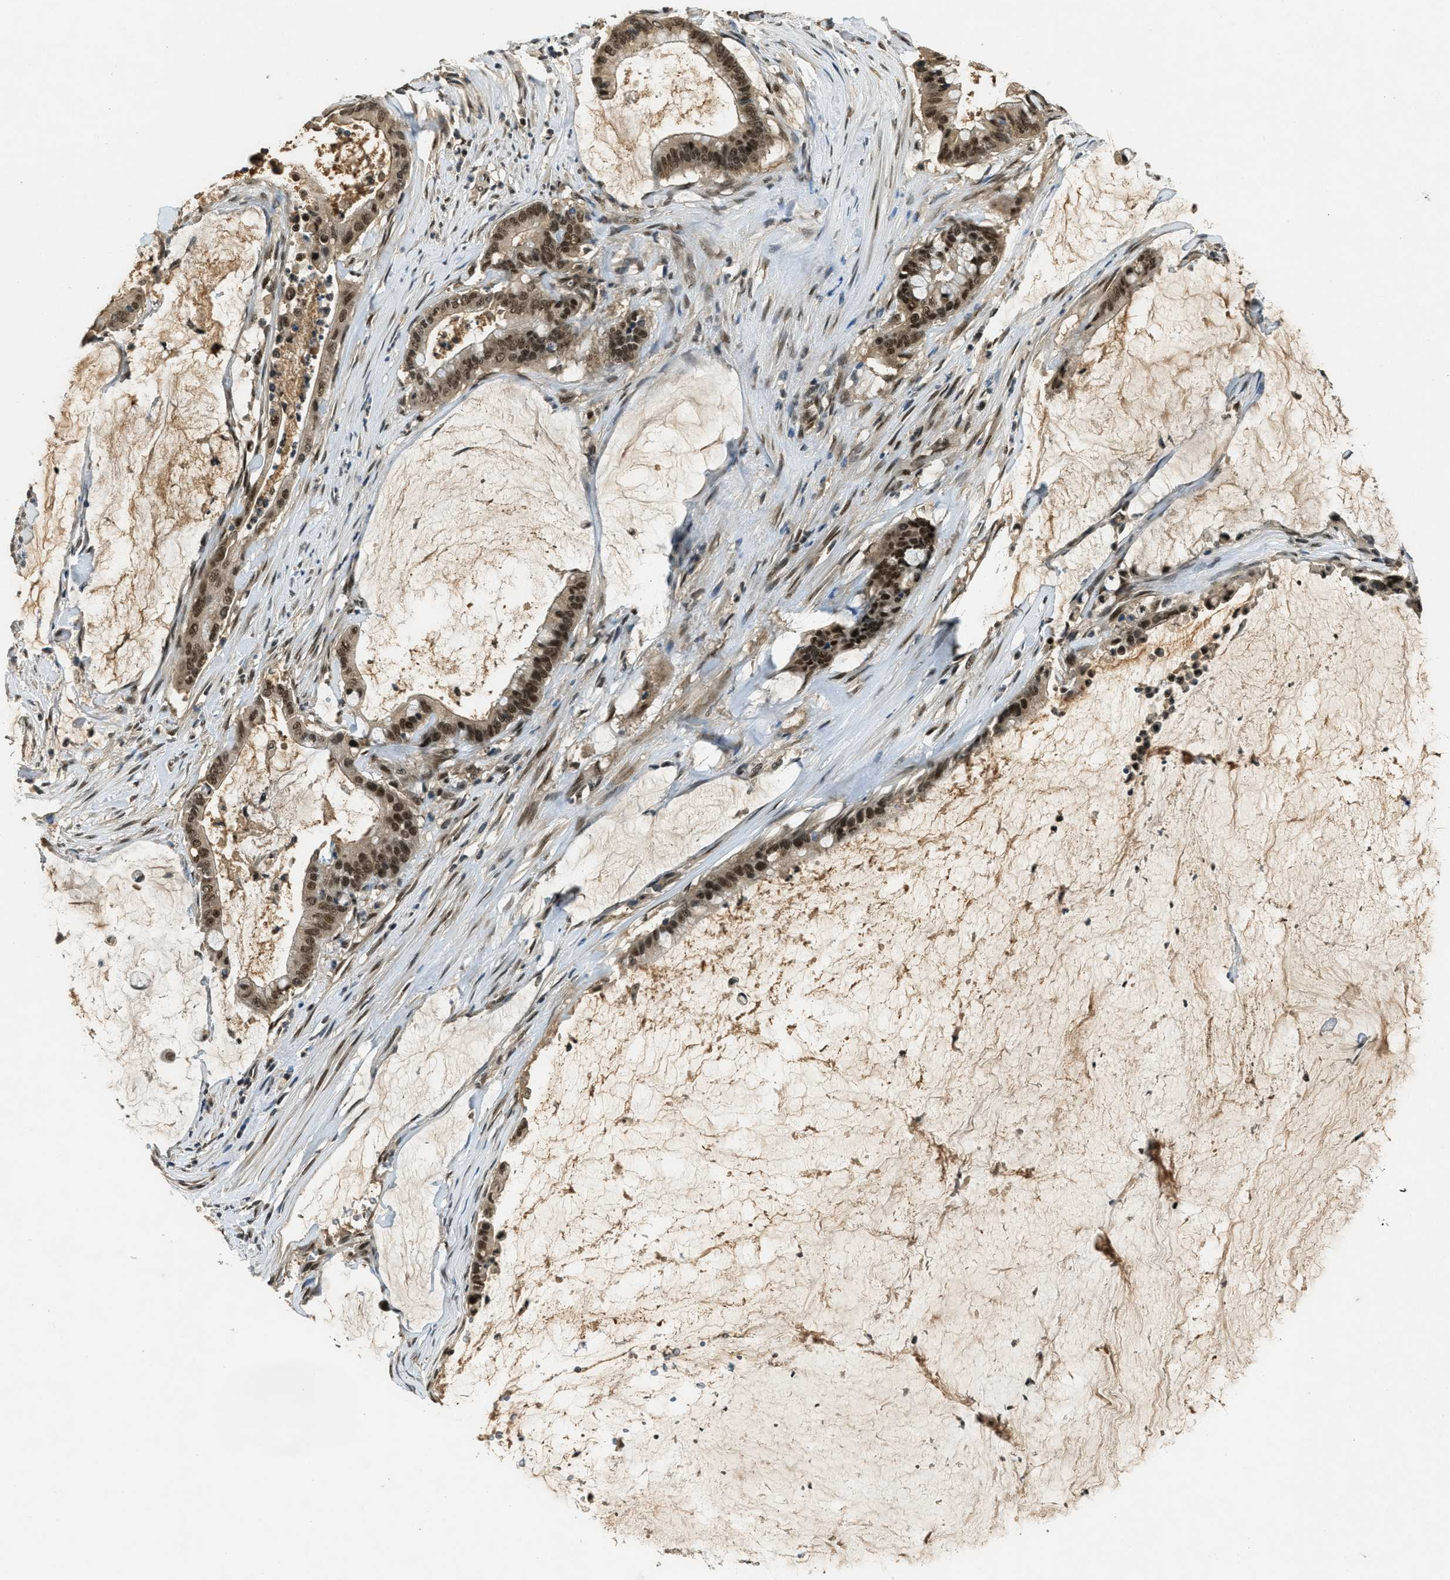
{"staining": {"intensity": "strong", "quantity": ">75%", "location": "cytoplasmic/membranous,nuclear"}, "tissue": "pancreatic cancer", "cell_type": "Tumor cells", "image_type": "cancer", "snomed": [{"axis": "morphology", "description": "Adenocarcinoma, NOS"}, {"axis": "topography", "description": "Pancreas"}], "caption": "A high amount of strong cytoplasmic/membranous and nuclear staining is identified in about >75% of tumor cells in pancreatic cancer tissue. The staining was performed using DAB (3,3'-diaminobenzidine) to visualize the protein expression in brown, while the nuclei were stained in blue with hematoxylin (Magnification: 20x).", "gene": "ZNF148", "patient": {"sex": "male", "age": 41}}